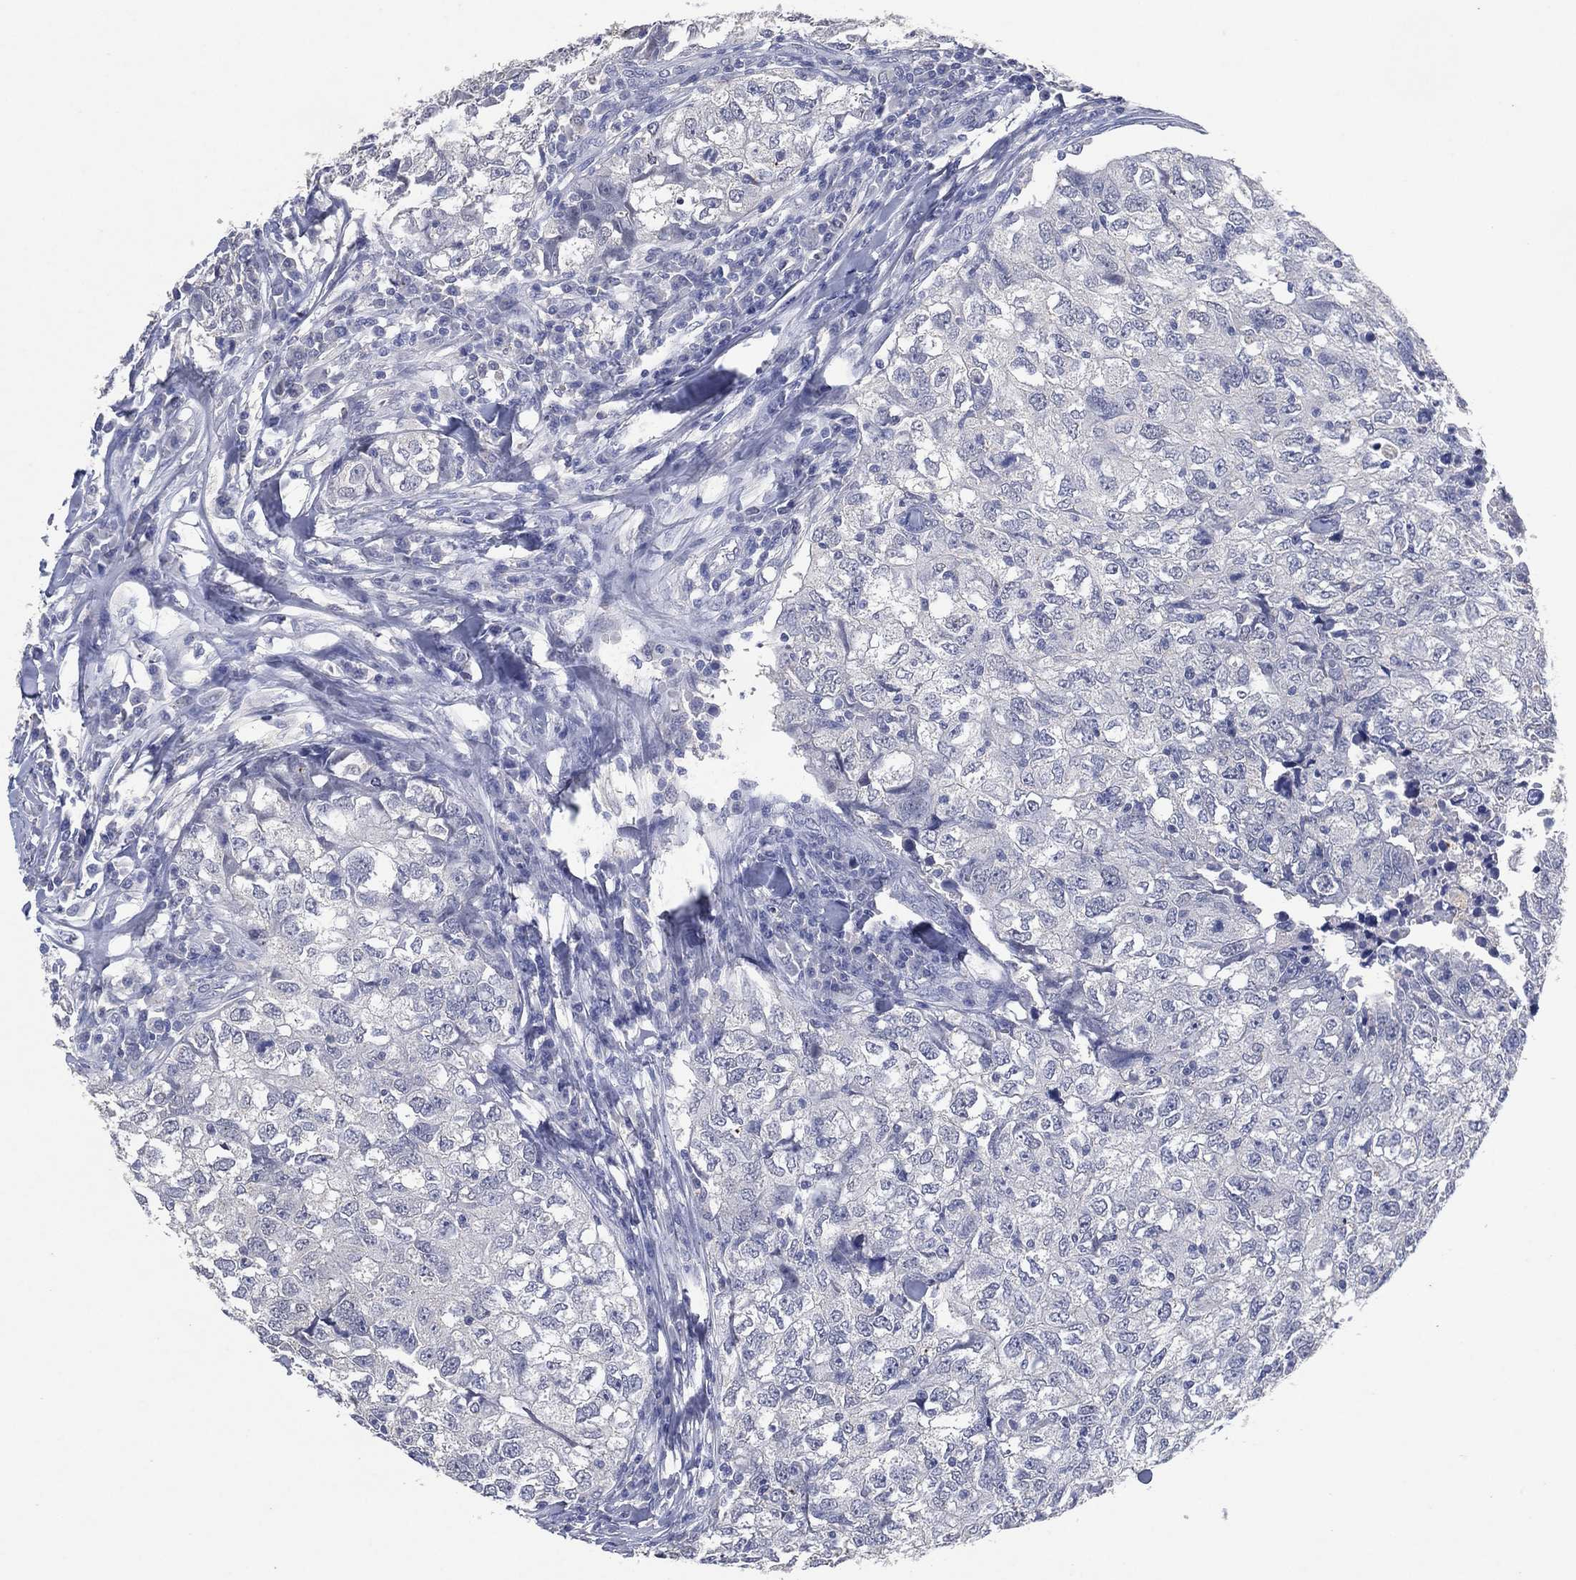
{"staining": {"intensity": "negative", "quantity": "none", "location": "none"}, "tissue": "breast cancer", "cell_type": "Tumor cells", "image_type": "cancer", "snomed": [{"axis": "morphology", "description": "Duct carcinoma"}, {"axis": "topography", "description": "Breast"}], "caption": "A photomicrograph of breast cancer (infiltrating ductal carcinoma) stained for a protein reveals no brown staining in tumor cells.", "gene": "FSCN2", "patient": {"sex": "female", "age": 30}}